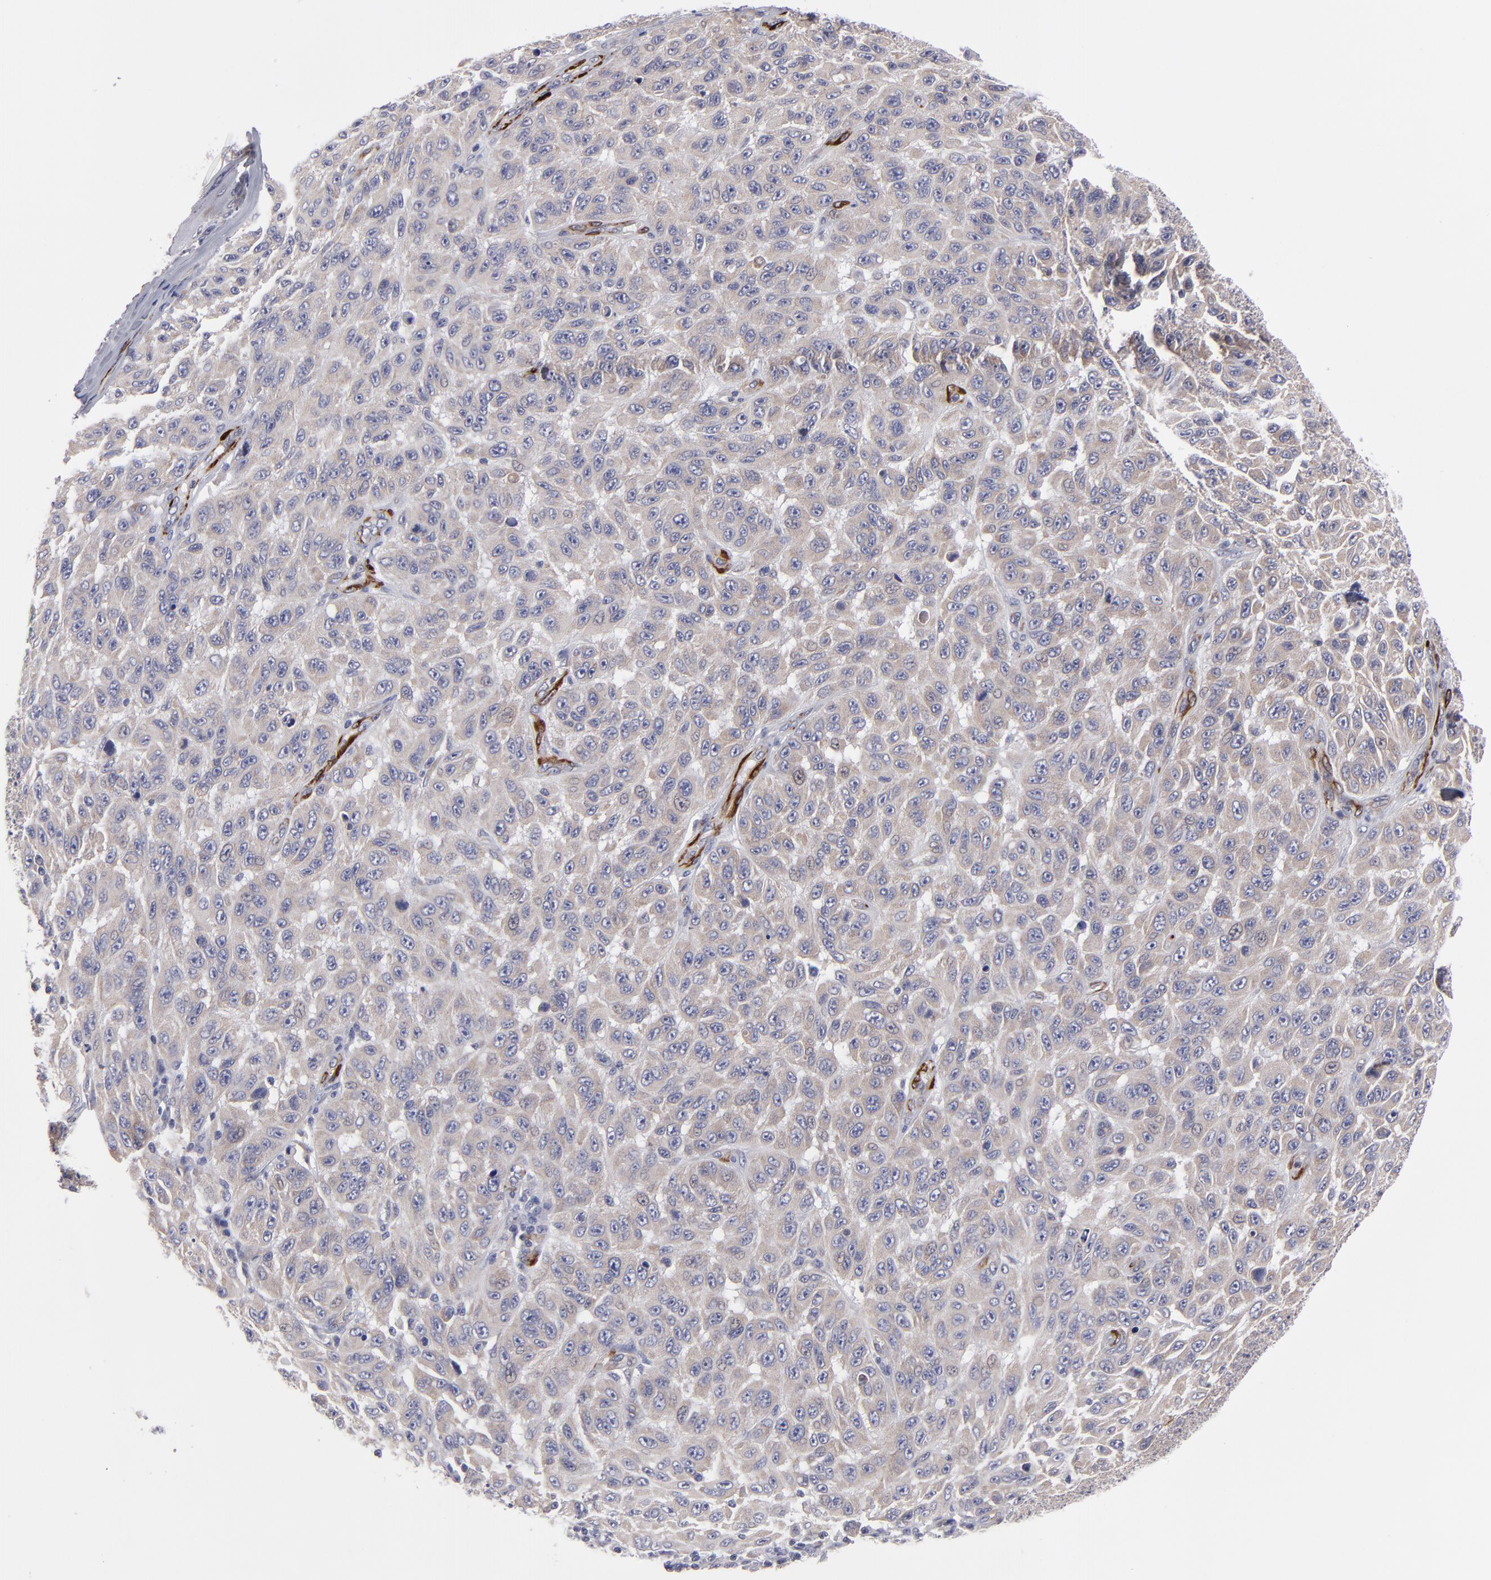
{"staining": {"intensity": "weak", "quantity": ">75%", "location": "cytoplasmic/membranous"}, "tissue": "melanoma", "cell_type": "Tumor cells", "image_type": "cancer", "snomed": [{"axis": "morphology", "description": "Malignant melanoma, NOS"}, {"axis": "topography", "description": "Skin"}], "caption": "Weak cytoplasmic/membranous expression is present in about >75% of tumor cells in melanoma.", "gene": "SLMAP", "patient": {"sex": "male", "age": 30}}